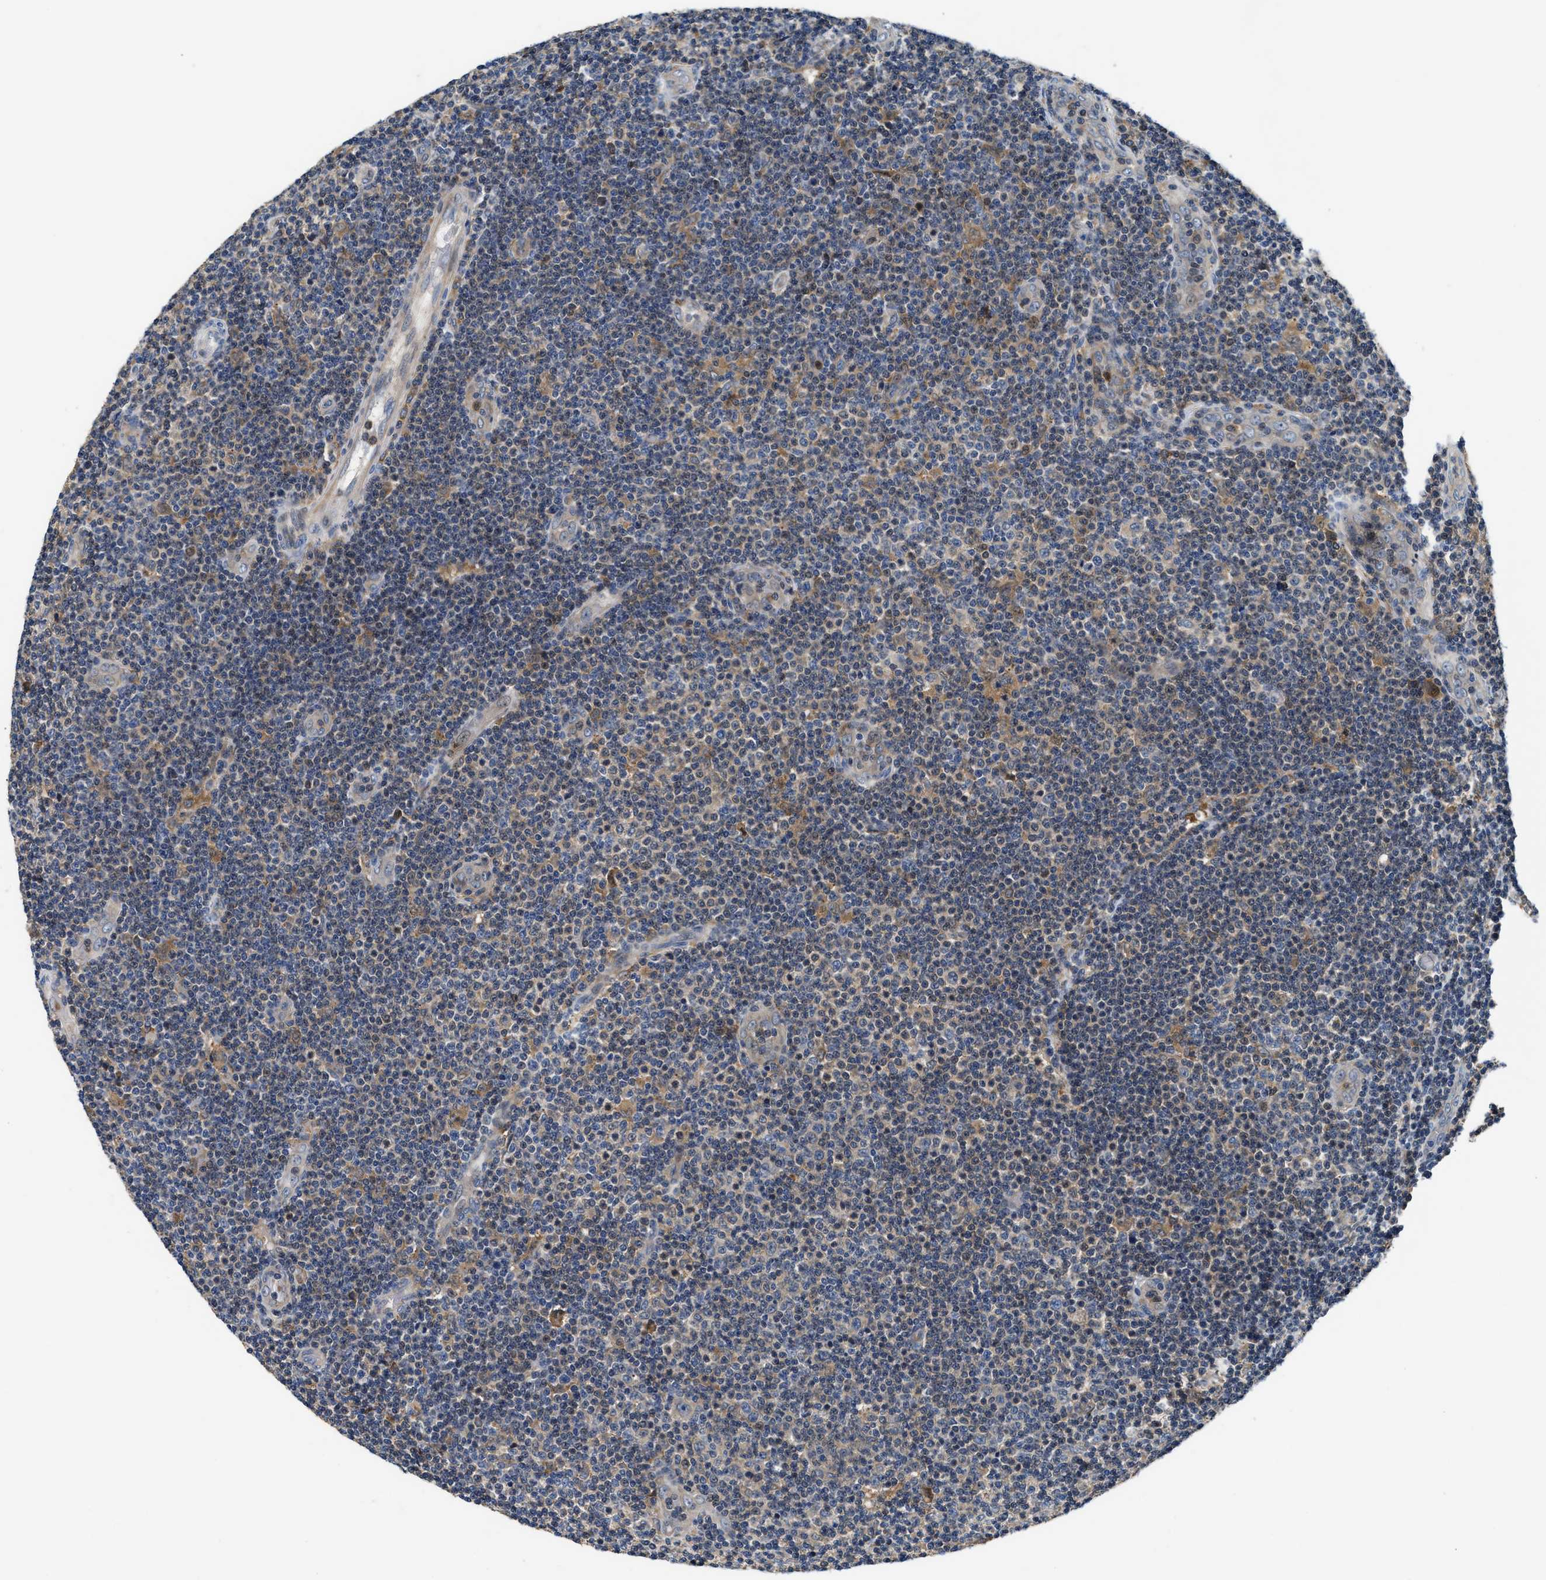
{"staining": {"intensity": "weak", "quantity": "<25%", "location": "cytoplasmic/membranous"}, "tissue": "lymphoma", "cell_type": "Tumor cells", "image_type": "cancer", "snomed": [{"axis": "morphology", "description": "Malignant lymphoma, non-Hodgkin's type, Low grade"}, {"axis": "topography", "description": "Lymph node"}], "caption": "IHC histopathology image of neoplastic tissue: malignant lymphoma, non-Hodgkin's type (low-grade) stained with DAB (3,3'-diaminobenzidine) displays no significant protein expression in tumor cells. The staining is performed using DAB (3,3'-diaminobenzidine) brown chromogen with nuclei counter-stained in using hematoxylin.", "gene": "OSTF1", "patient": {"sex": "male", "age": 83}}